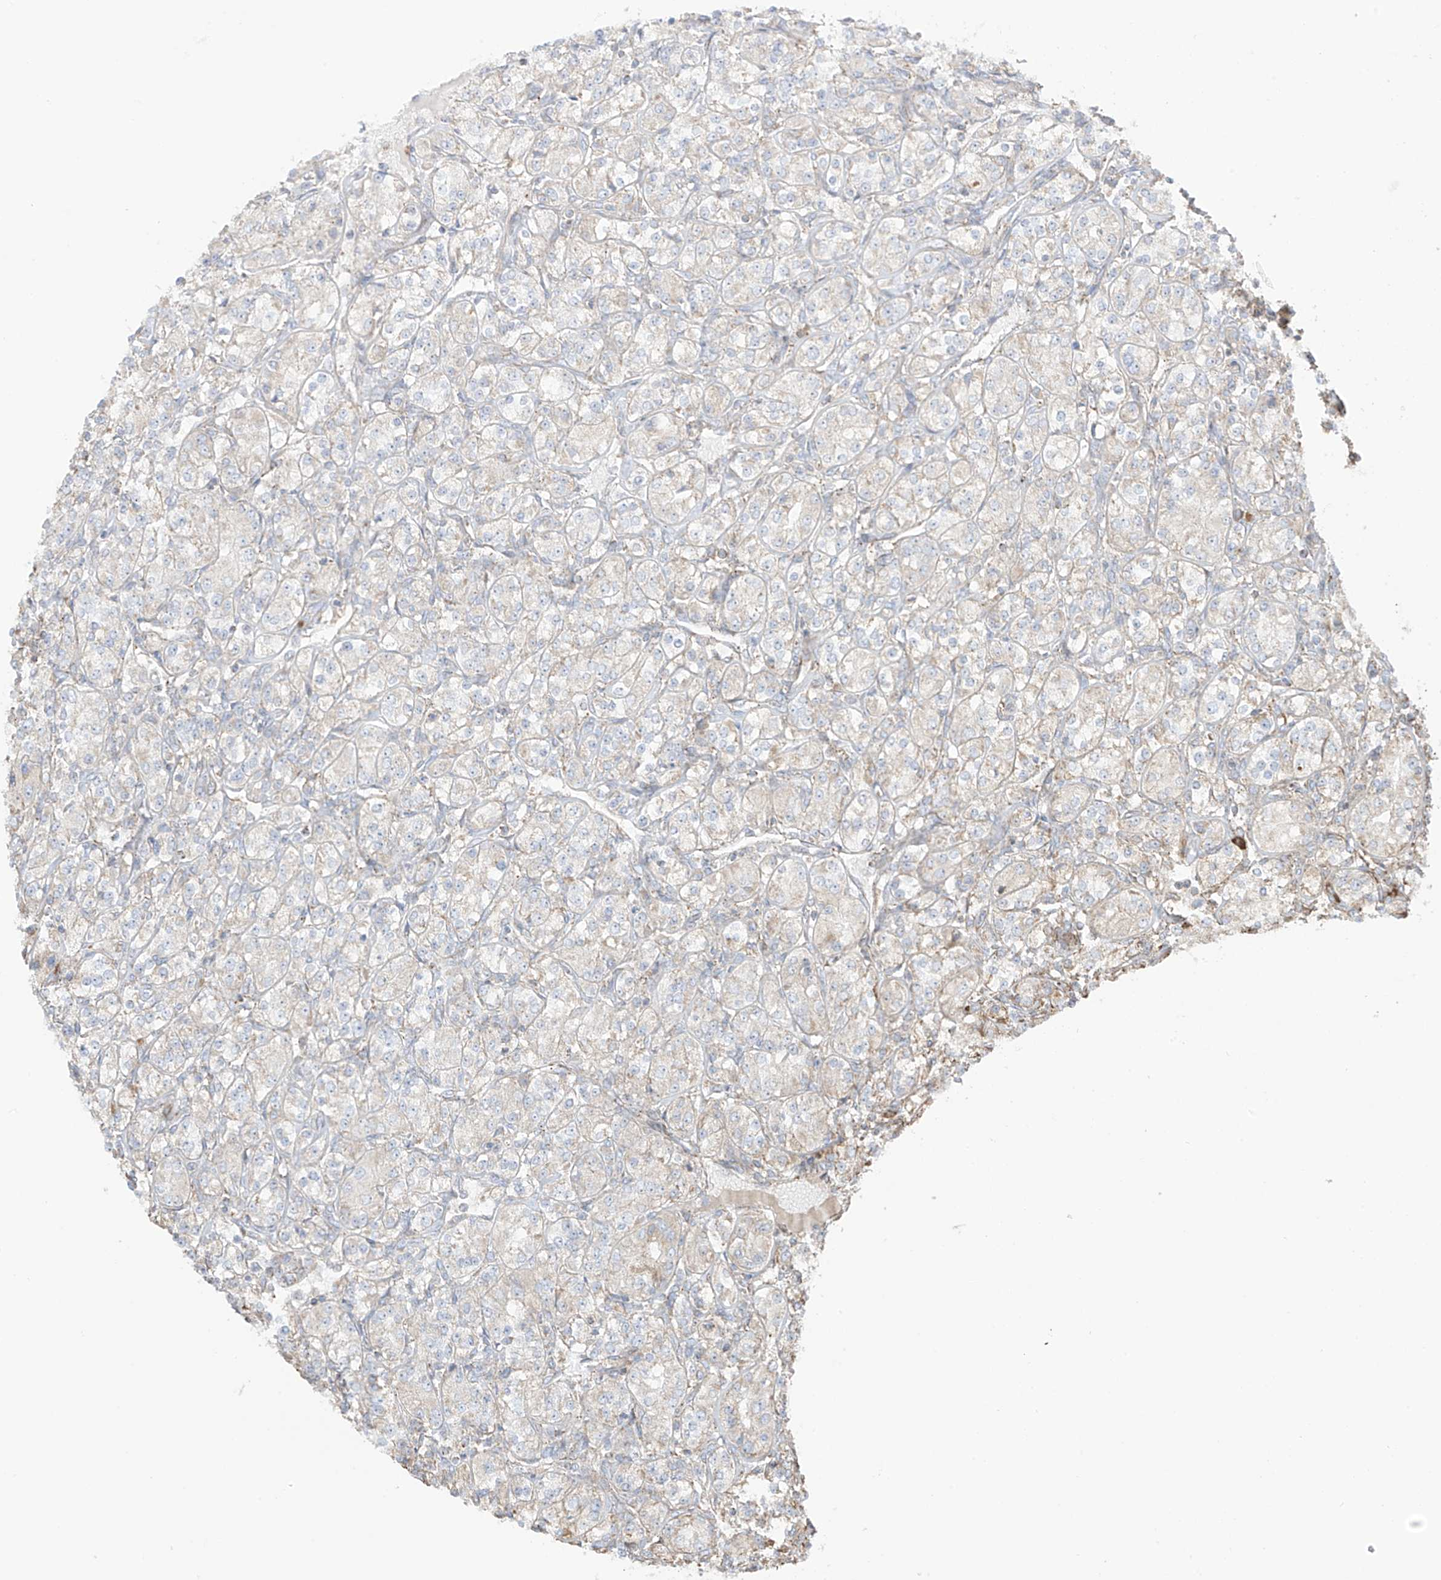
{"staining": {"intensity": "negative", "quantity": "none", "location": "none"}, "tissue": "renal cancer", "cell_type": "Tumor cells", "image_type": "cancer", "snomed": [{"axis": "morphology", "description": "Adenocarcinoma, NOS"}, {"axis": "topography", "description": "Kidney"}], "caption": "A high-resolution image shows immunohistochemistry staining of renal cancer (adenocarcinoma), which demonstrates no significant staining in tumor cells. Brightfield microscopy of immunohistochemistry (IHC) stained with DAB (brown) and hematoxylin (blue), captured at high magnification.", "gene": "XKR3", "patient": {"sex": "male", "age": 77}}